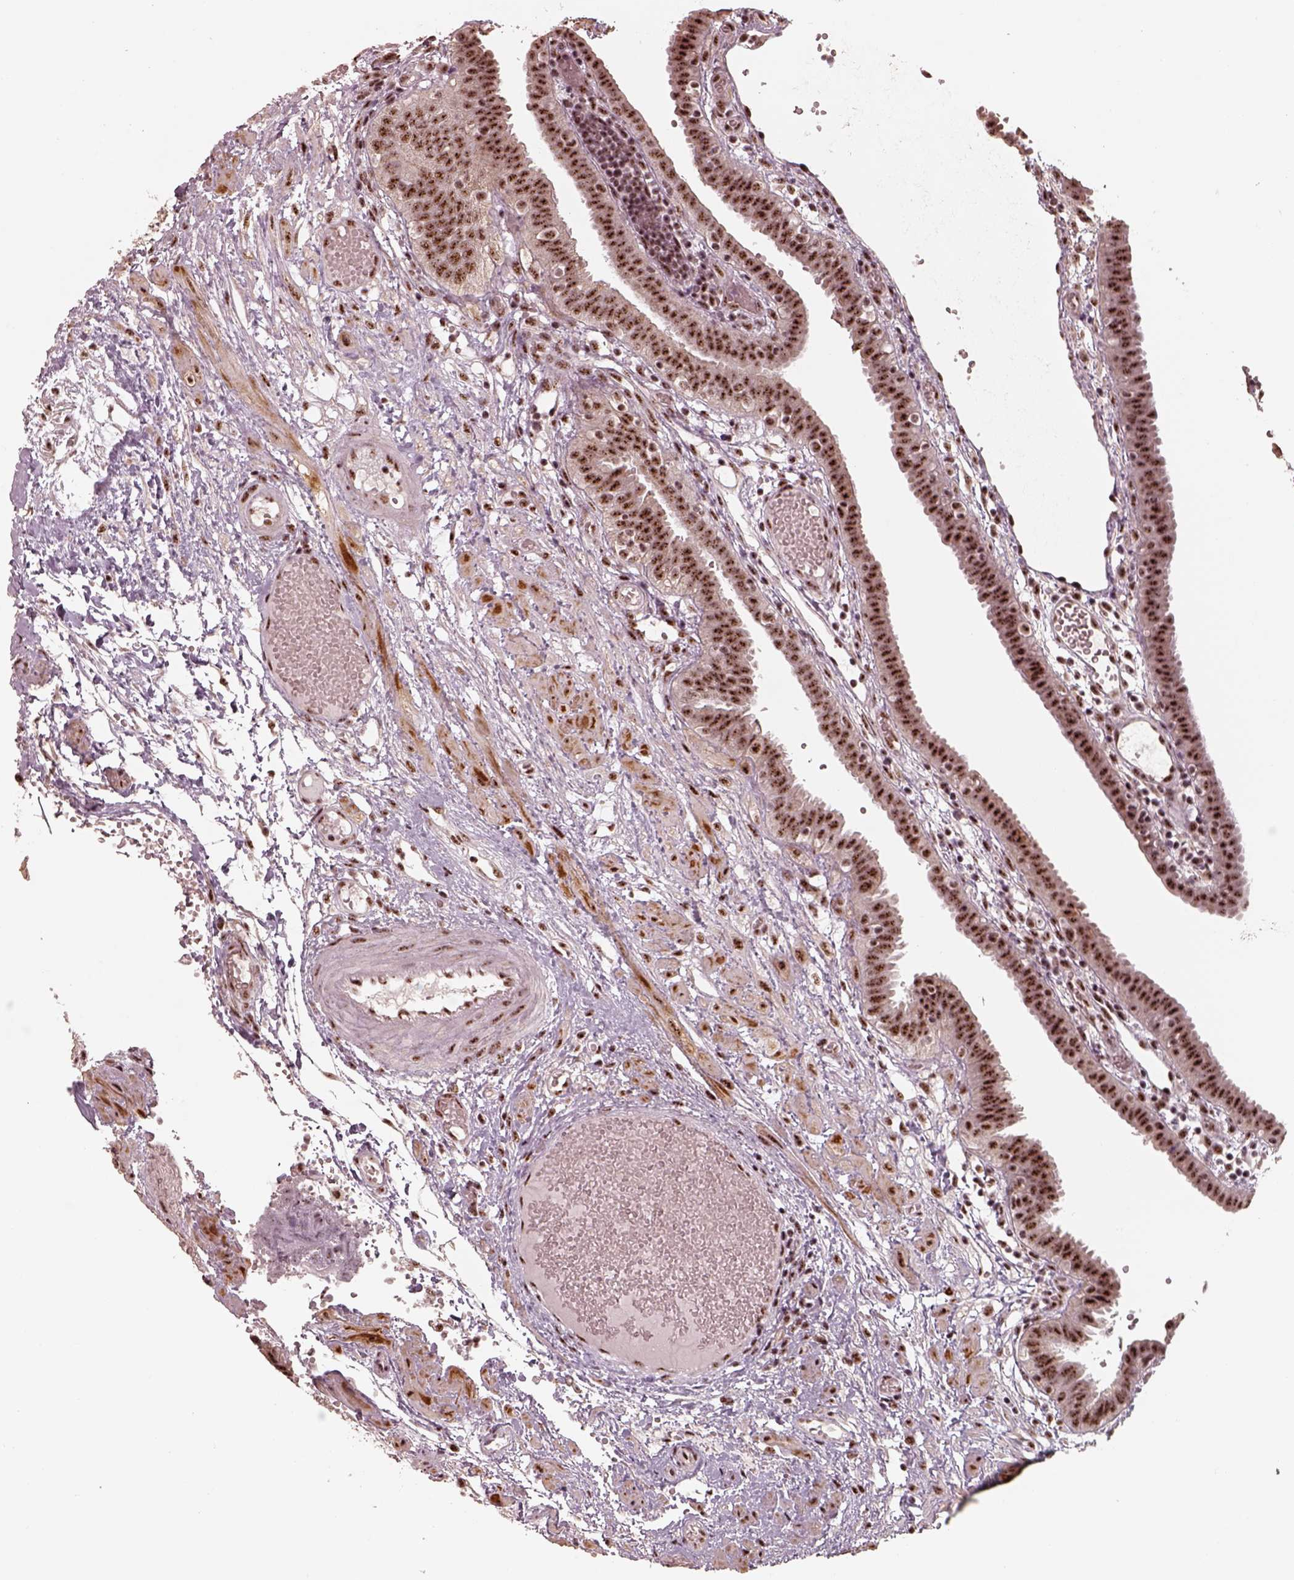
{"staining": {"intensity": "strong", "quantity": ">75%", "location": "nuclear"}, "tissue": "fallopian tube", "cell_type": "Glandular cells", "image_type": "normal", "snomed": [{"axis": "morphology", "description": "Normal tissue, NOS"}, {"axis": "topography", "description": "Fallopian tube"}], "caption": "A micrograph of fallopian tube stained for a protein demonstrates strong nuclear brown staining in glandular cells. The staining is performed using DAB brown chromogen to label protein expression. The nuclei are counter-stained blue using hematoxylin.", "gene": "ATXN7L3", "patient": {"sex": "female", "age": 37}}